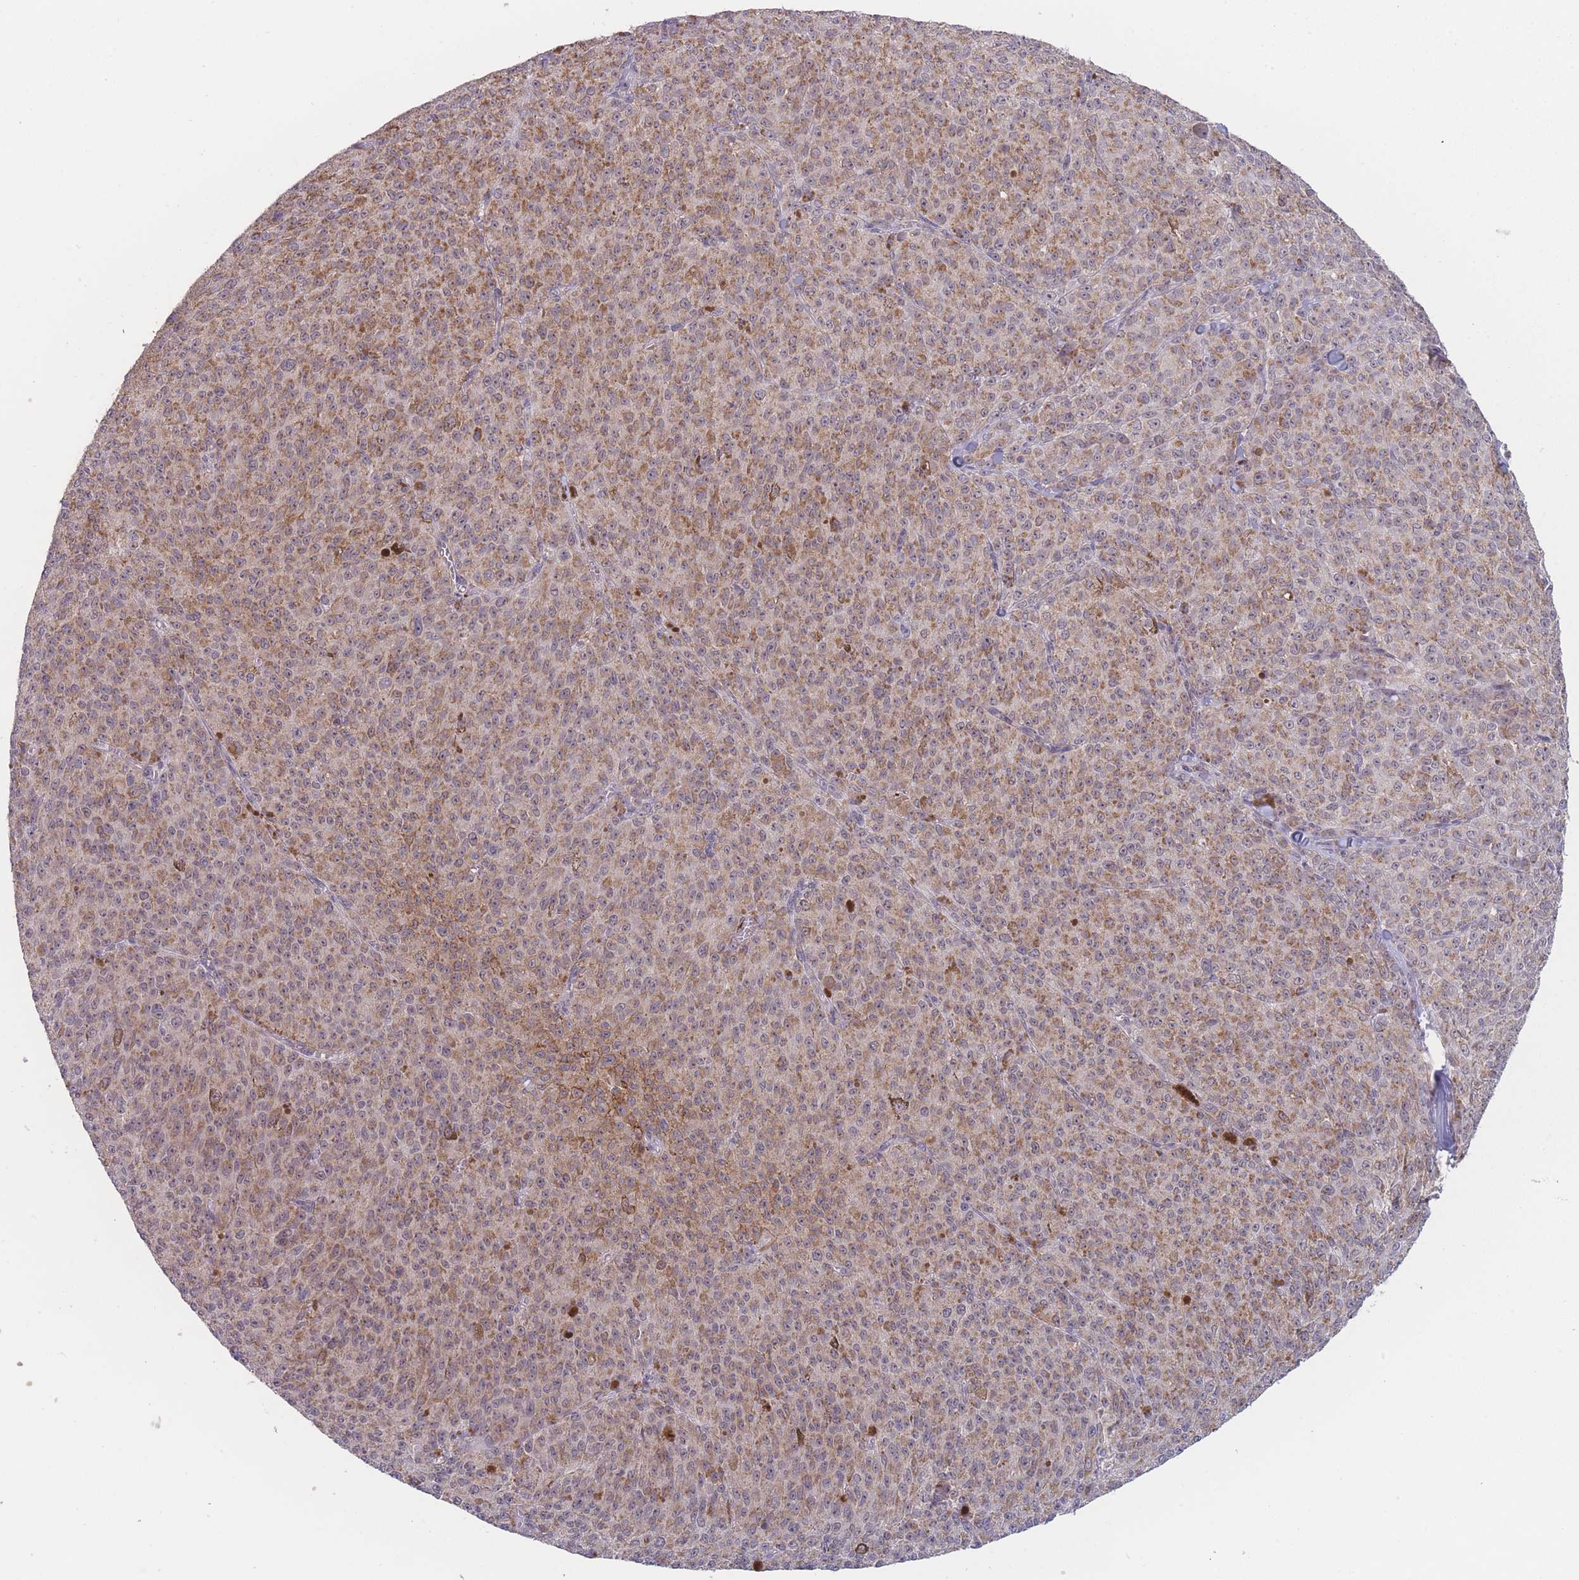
{"staining": {"intensity": "moderate", "quantity": ">75%", "location": "cytoplasmic/membranous,nuclear"}, "tissue": "melanoma", "cell_type": "Tumor cells", "image_type": "cancer", "snomed": [{"axis": "morphology", "description": "Malignant melanoma, NOS"}, {"axis": "topography", "description": "Skin"}], "caption": "IHC of human melanoma displays medium levels of moderate cytoplasmic/membranous and nuclear expression in approximately >75% of tumor cells. (Stains: DAB (3,3'-diaminobenzidine) in brown, nuclei in blue, Microscopy: brightfield microscopy at high magnification).", "gene": "TMEM232", "patient": {"sex": "female", "age": 52}}